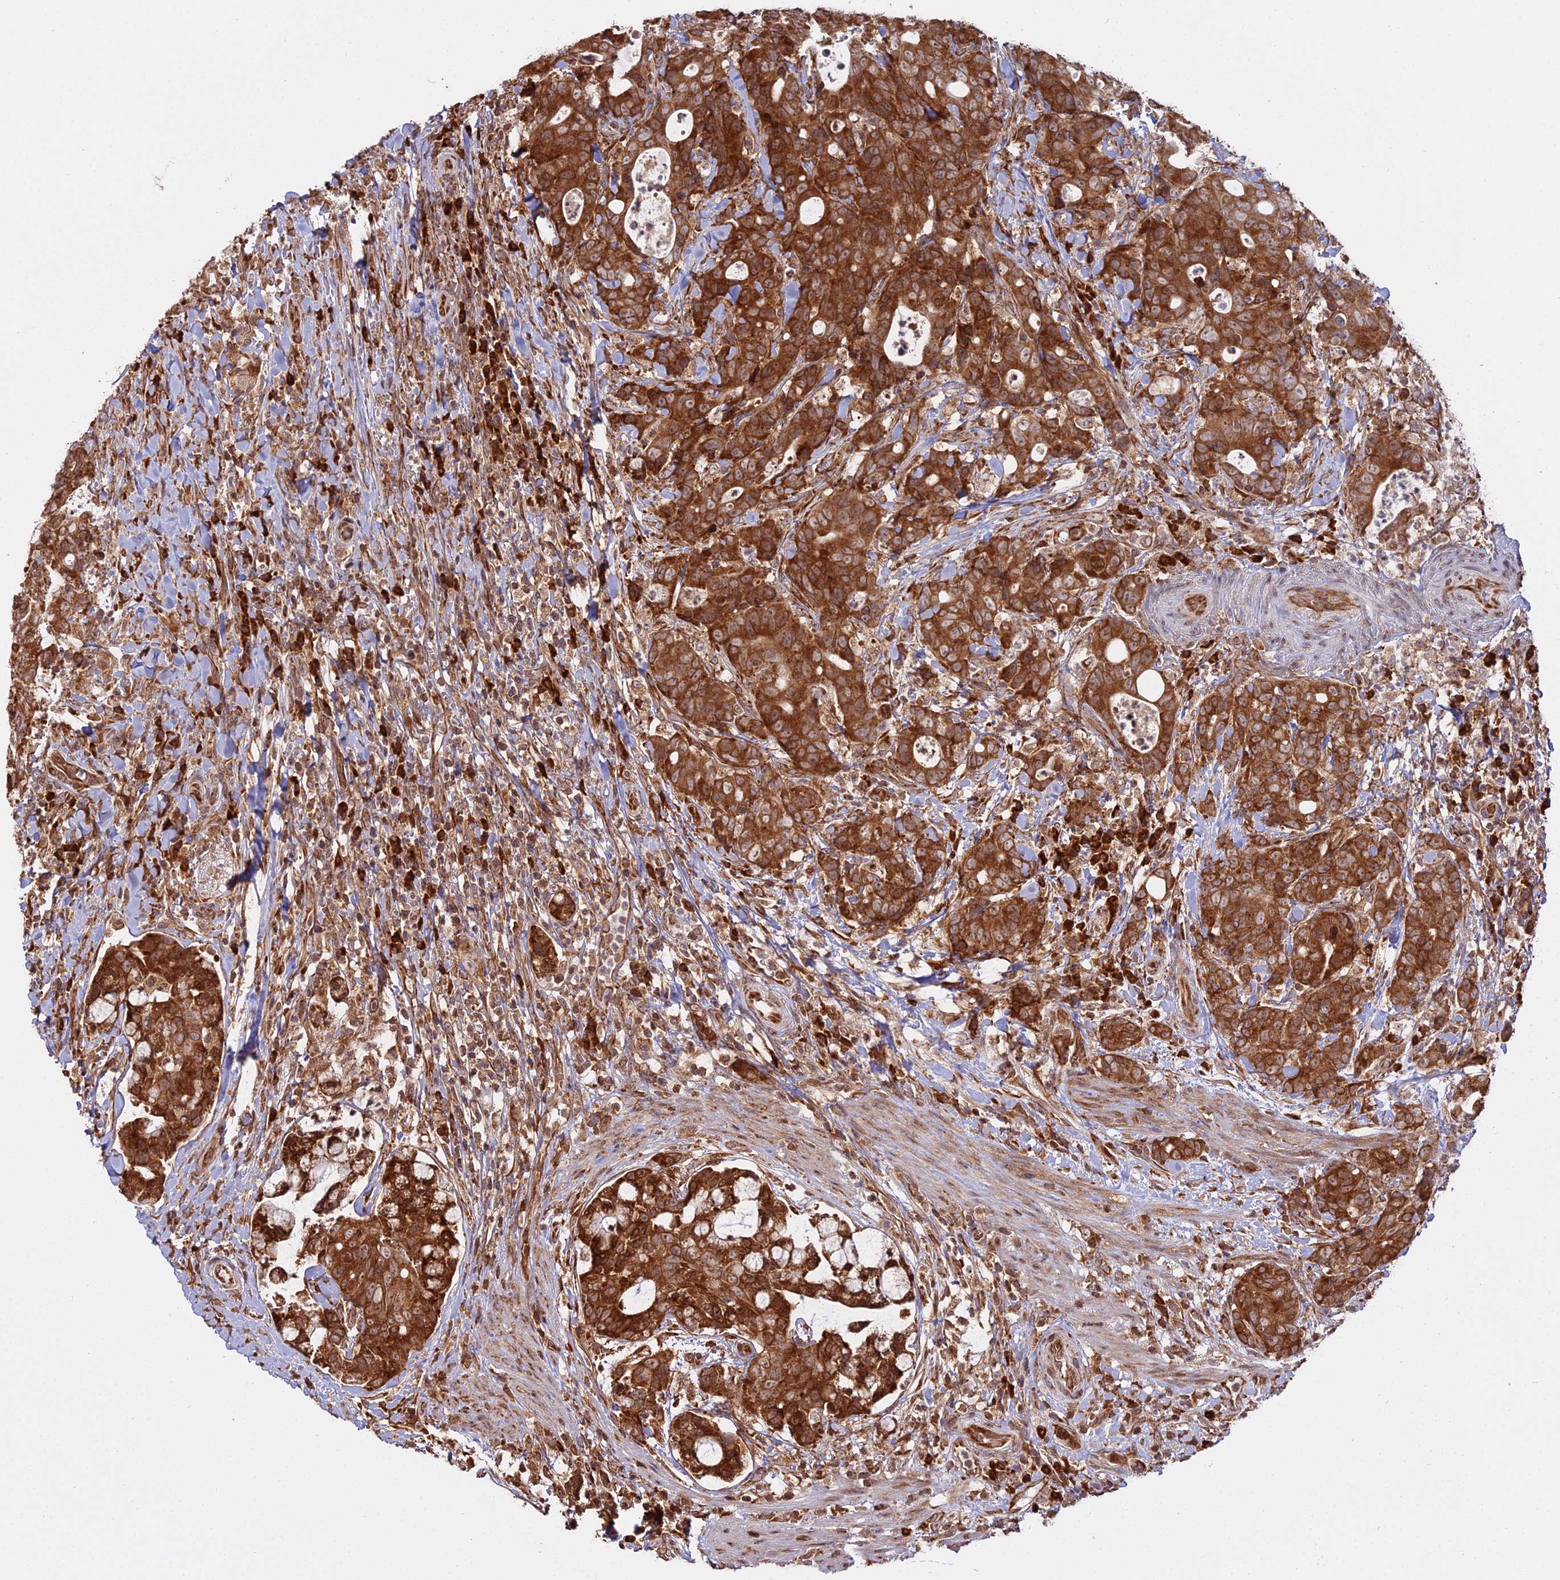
{"staining": {"intensity": "strong", "quantity": ">75%", "location": "cytoplasmic/membranous,nuclear"}, "tissue": "colorectal cancer", "cell_type": "Tumor cells", "image_type": "cancer", "snomed": [{"axis": "morphology", "description": "Adenocarcinoma, NOS"}, {"axis": "topography", "description": "Colon"}], "caption": "Adenocarcinoma (colorectal) stained with a brown dye exhibits strong cytoplasmic/membranous and nuclear positive staining in about >75% of tumor cells.", "gene": "RPL26", "patient": {"sex": "female", "age": 82}}